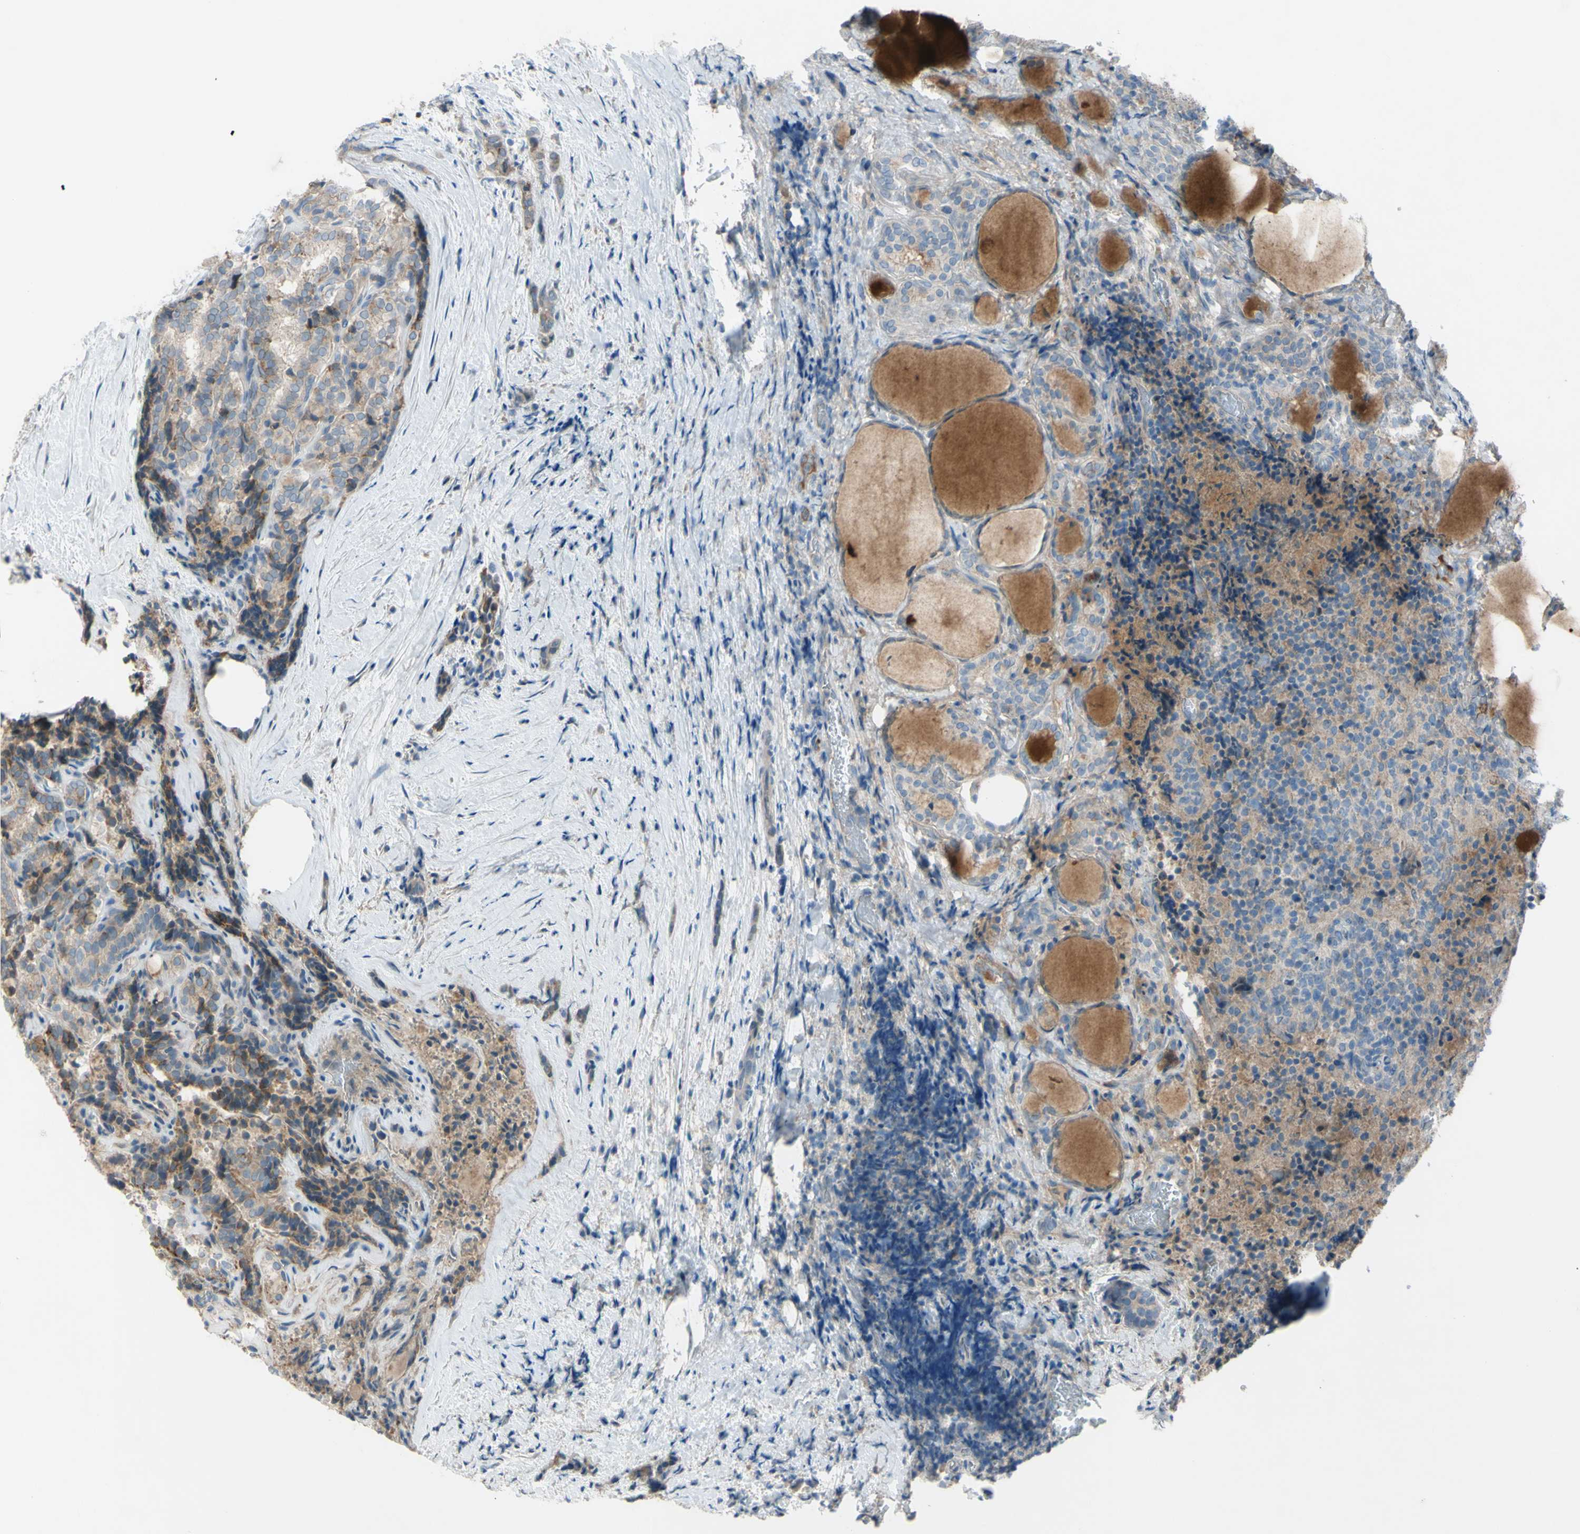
{"staining": {"intensity": "weak", "quantity": "25%-75%", "location": "cytoplasmic/membranous"}, "tissue": "thyroid cancer", "cell_type": "Tumor cells", "image_type": "cancer", "snomed": [{"axis": "morphology", "description": "Normal tissue, NOS"}, {"axis": "morphology", "description": "Papillary adenocarcinoma, NOS"}, {"axis": "topography", "description": "Thyroid gland"}], "caption": "Protein expression analysis of human thyroid cancer (papillary adenocarcinoma) reveals weak cytoplasmic/membranous staining in about 25%-75% of tumor cells.", "gene": "ATRN", "patient": {"sex": "female", "age": 30}}